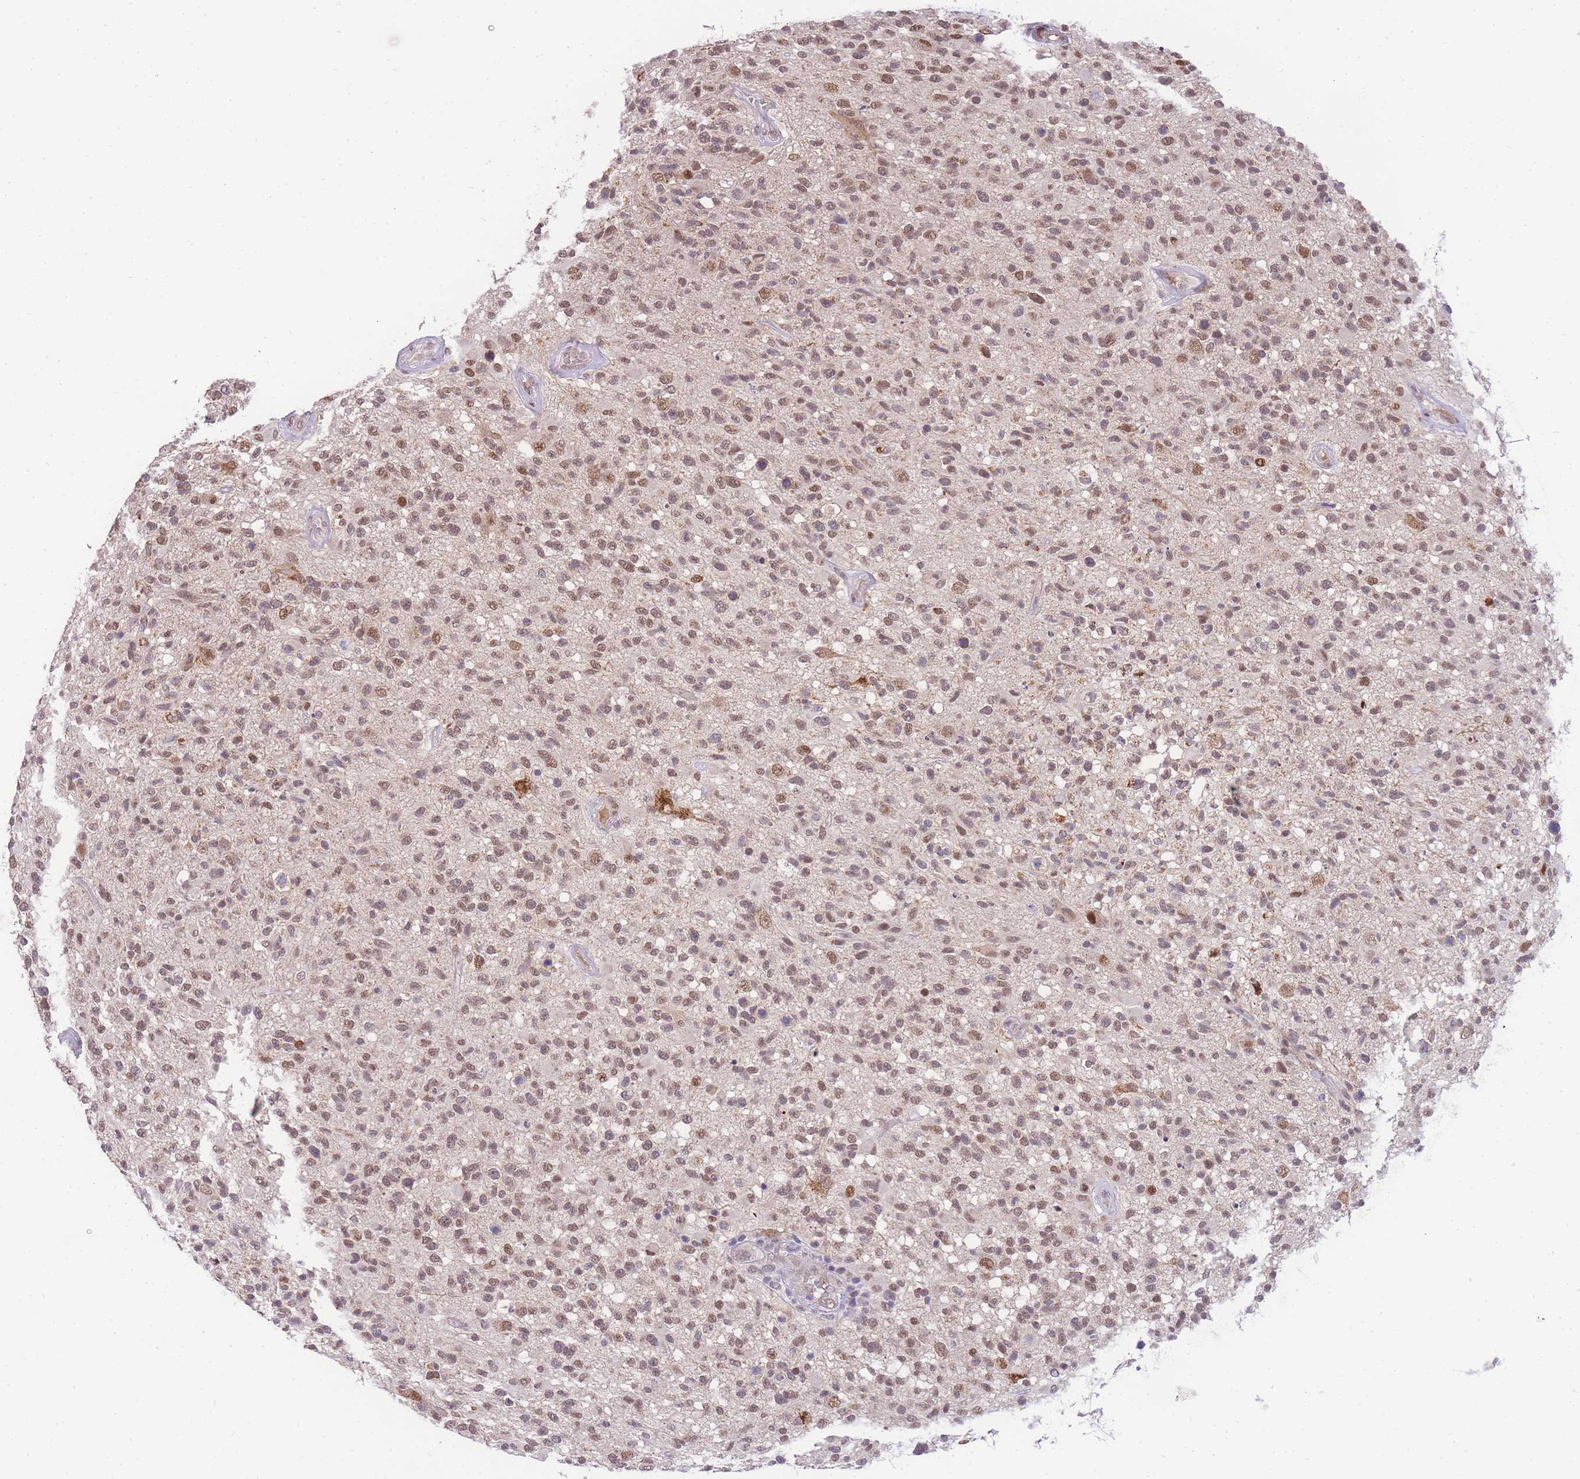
{"staining": {"intensity": "weak", "quantity": ">75%", "location": "nuclear"}, "tissue": "glioma", "cell_type": "Tumor cells", "image_type": "cancer", "snomed": [{"axis": "morphology", "description": "Glioma, malignant, High grade"}, {"axis": "morphology", "description": "Glioblastoma, NOS"}, {"axis": "topography", "description": "Brain"}], "caption": "Glioma stained for a protein shows weak nuclear positivity in tumor cells.", "gene": "PUS10", "patient": {"sex": "male", "age": 60}}